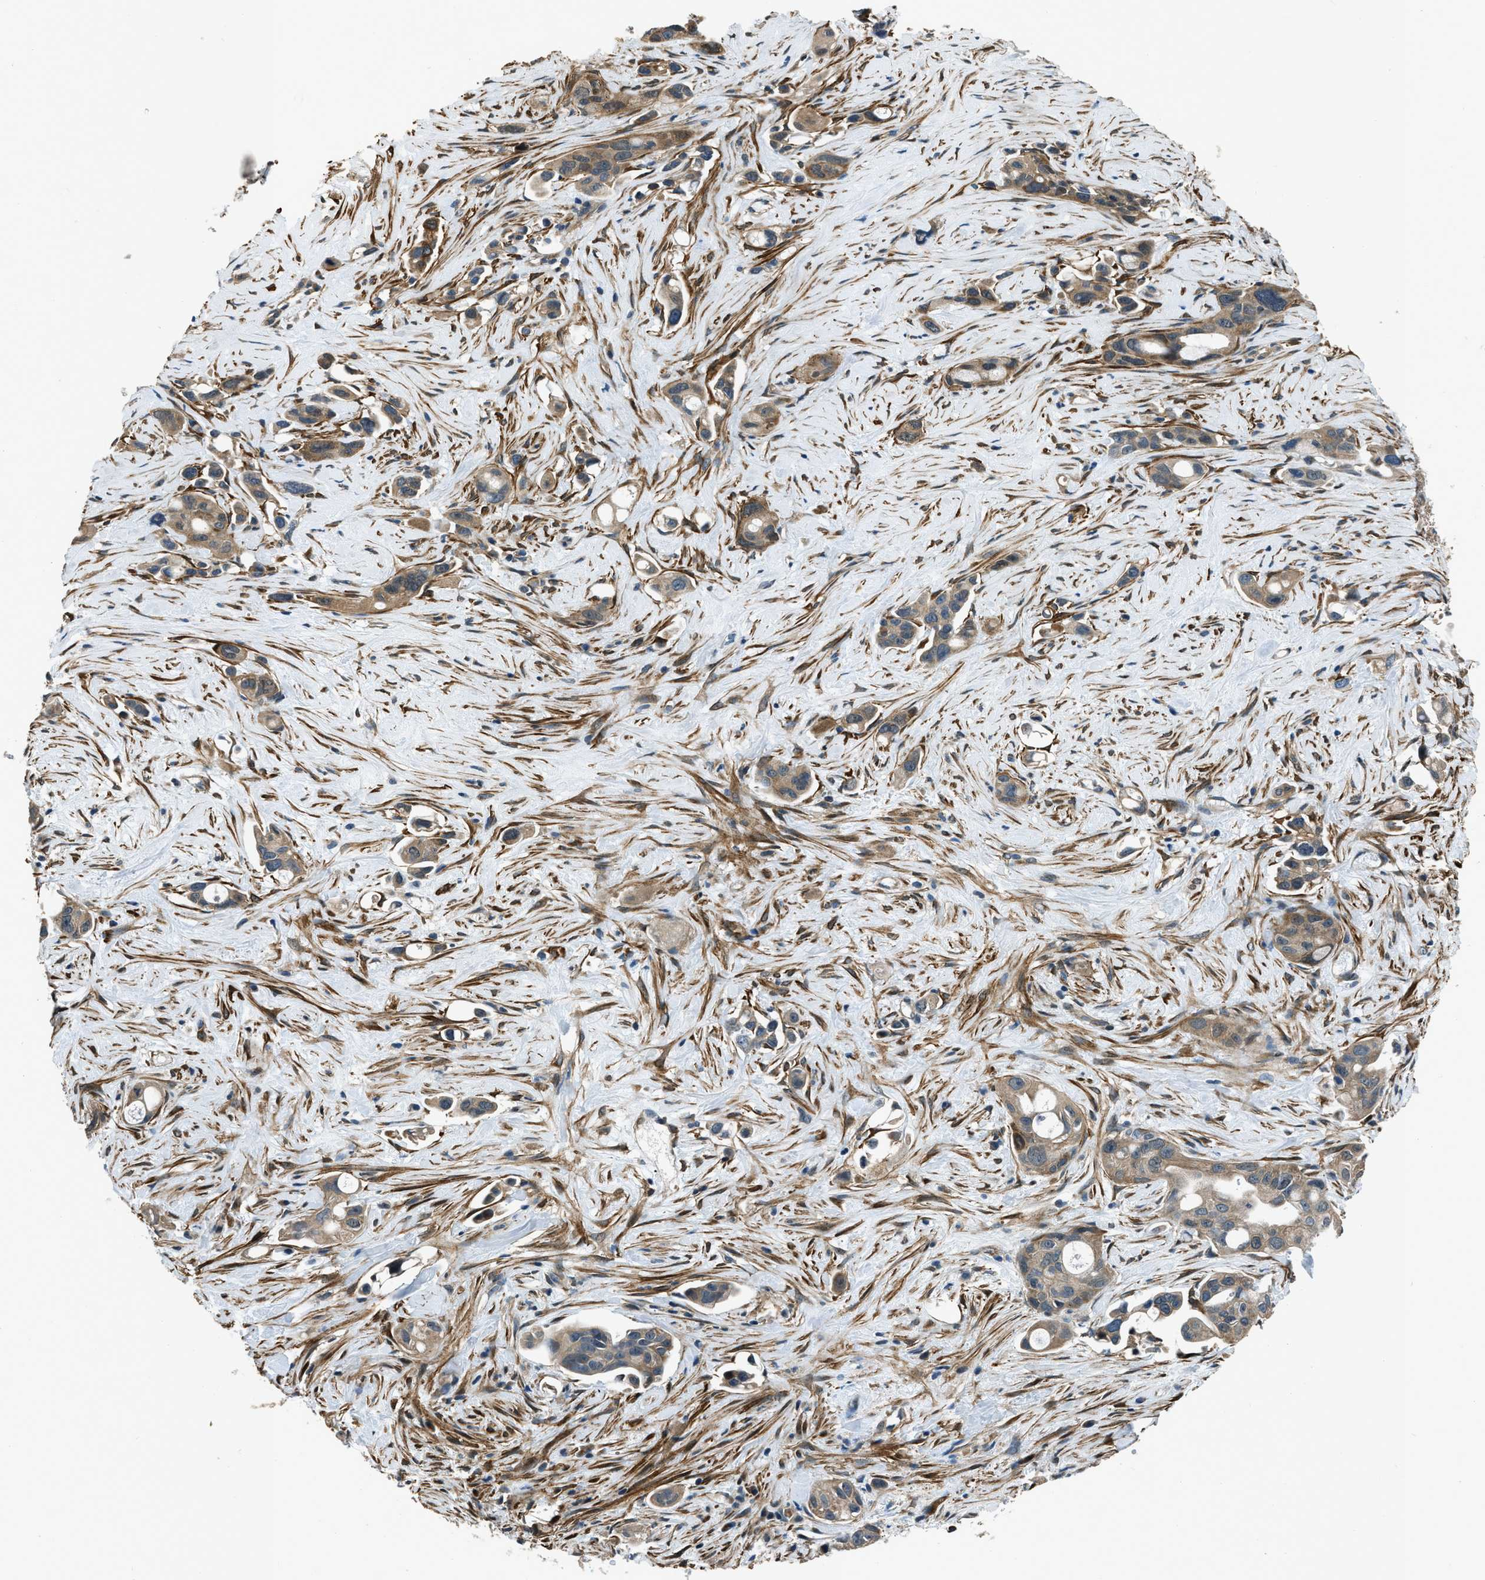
{"staining": {"intensity": "moderate", "quantity": ">75%", "location": "cytoplasmic/membranous,nuclear"}, "tissue": "pancreatic cancer", "cell_type": "Tumor cells", "image_type": "cancer", "snomed": [{"axis": "morphology", "description": "Adenocarcinoma, NOS"}, {"axis": "topography", "description": "Pancreas"}], "caption": "There is medium levels of moderate cytoplasmic/membranous and nuclear expression in tumor cells of pancreatic cancer, as demonstrated by immunohistochemical staining (brown color).", "gene": "NUDCD3", "patient": {"sex": "male", "age": 53}}